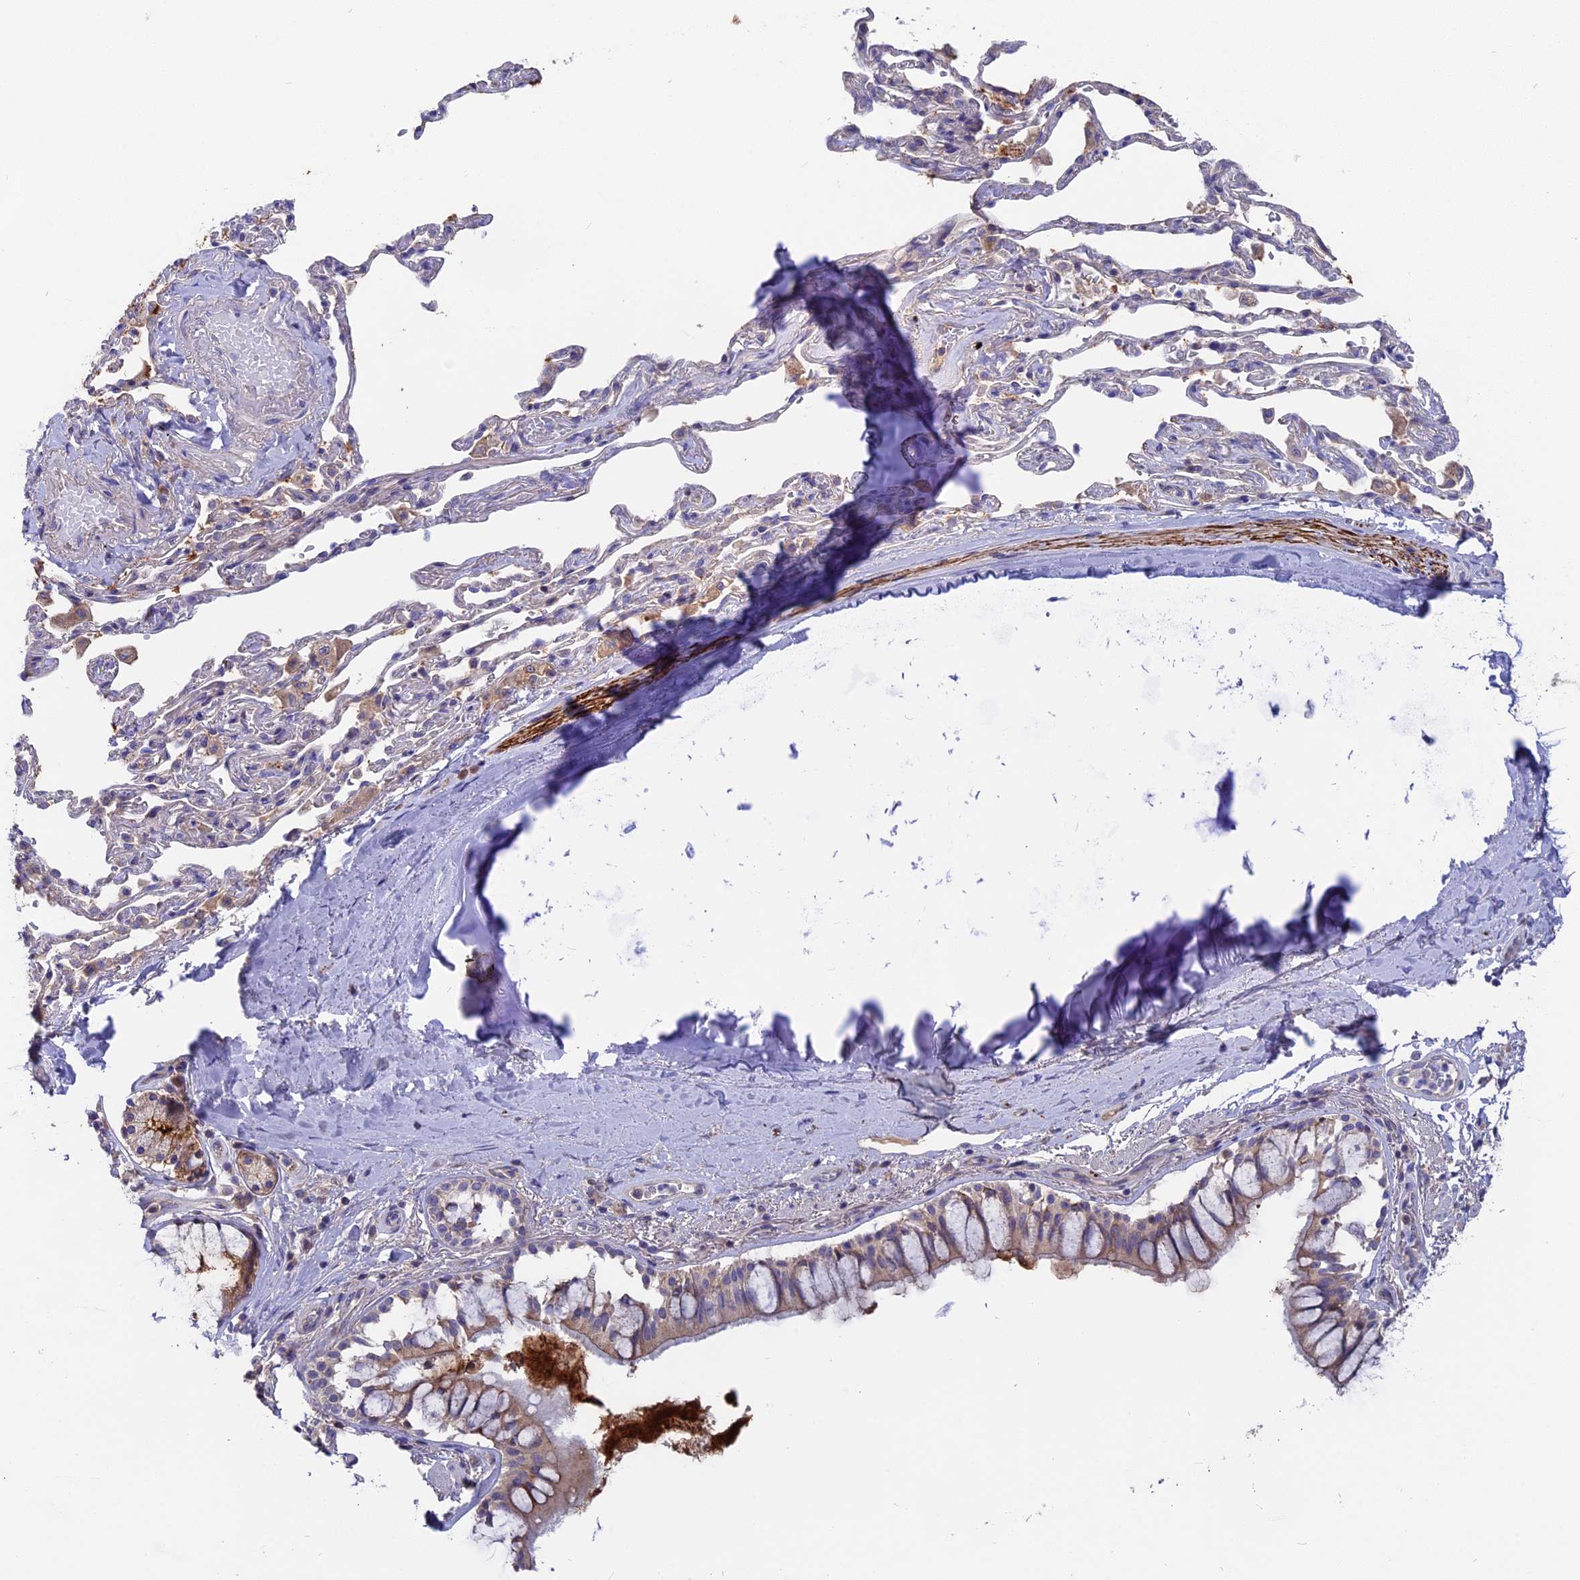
{"staining": {"intensity": "moderate", "quantity": "25%-75%", "location": "cytoplasmic/membranous"}, "tissue": "bronchus", "cell_type": "Respiratory epithelial cells", "image_type": "normal", "snomed": [{"axis": "morphology", "description": "Normal tissue, NOS"}, {"axis": "topography", "description": "Cartilage tissue"}], "caption": "Bronchus stained with a brown dye reveals moderate cytoplasmic/membranous positive staining in approximately 25%-75% of respiratory epithelial cells.", "gene": "TENT4B", "patient": {"sex": "male", "age": 63}}